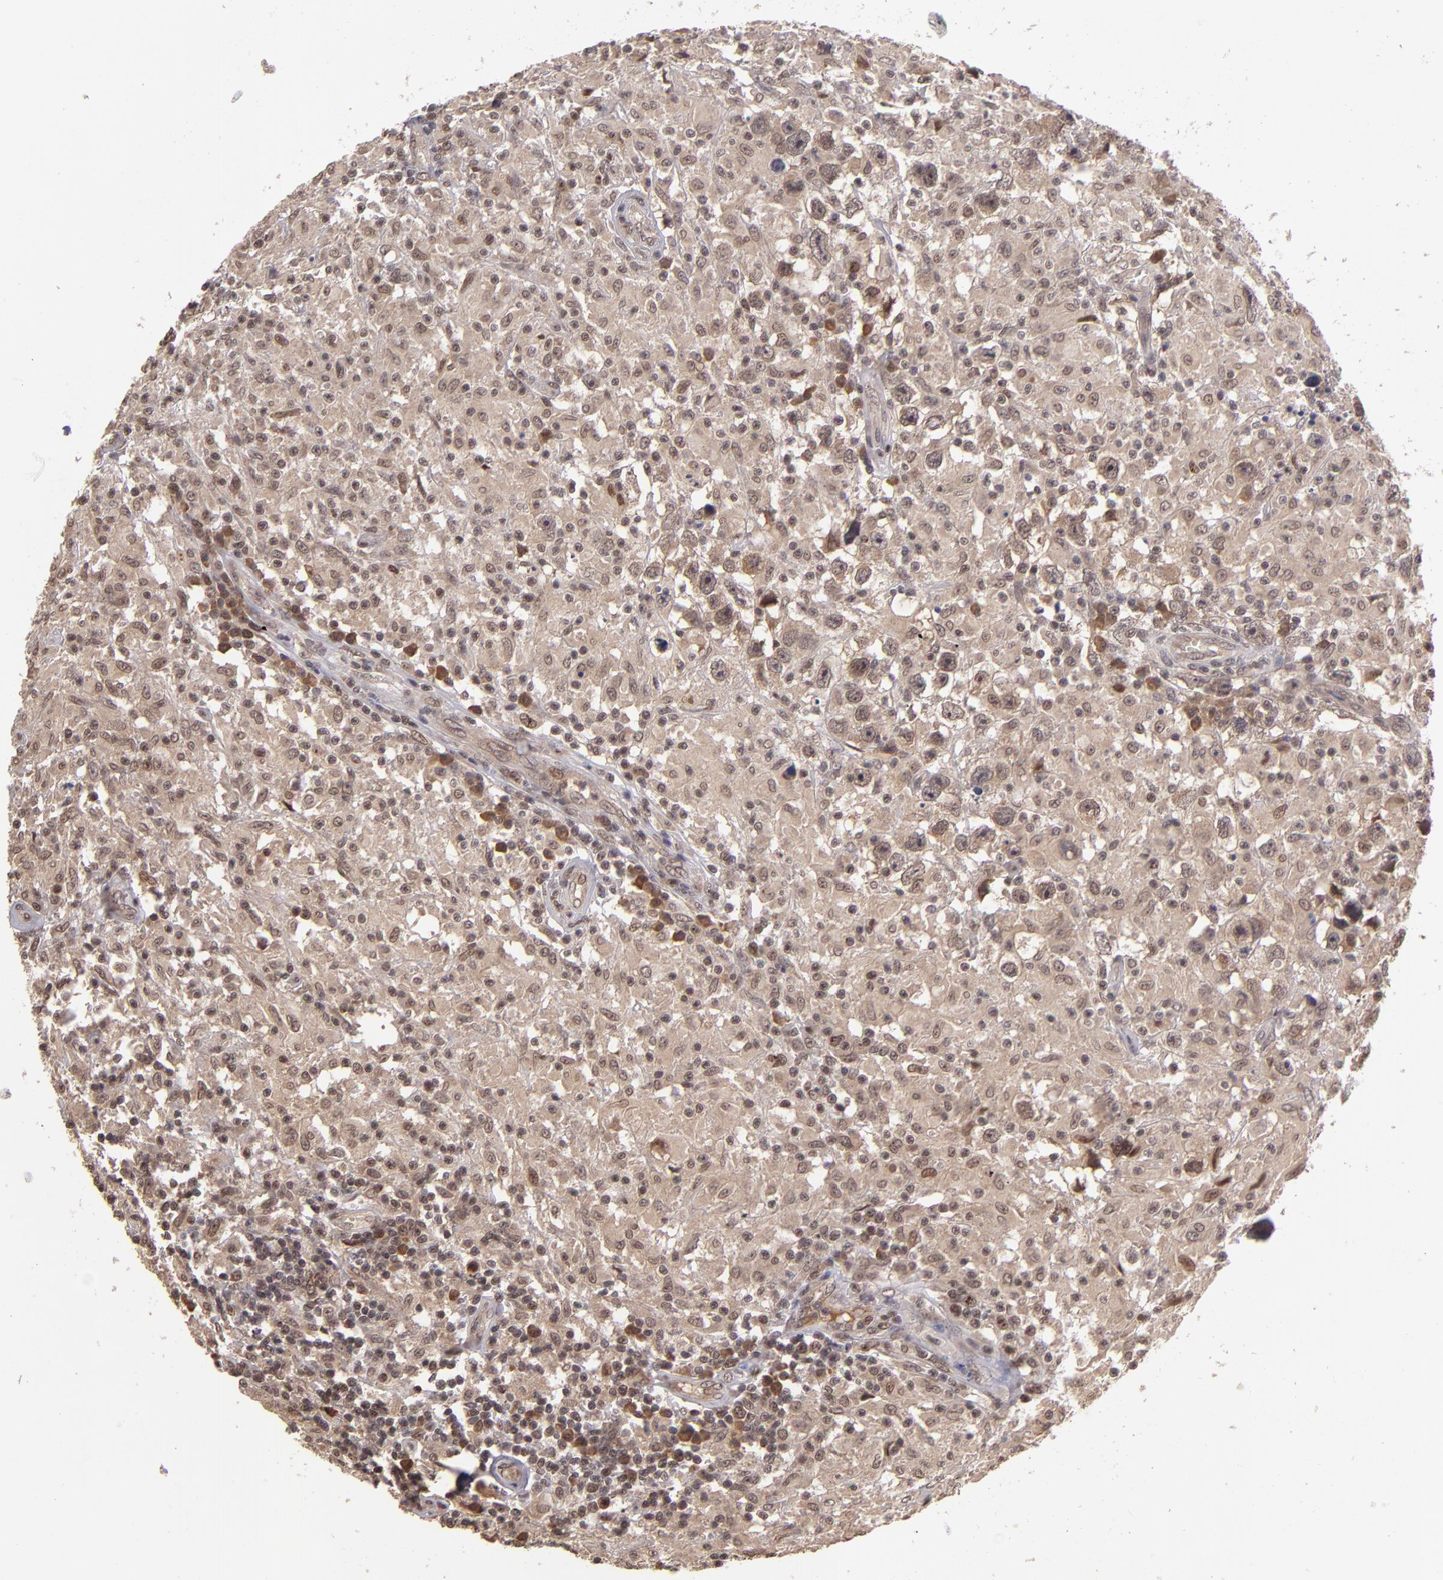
{"staining": {"intensity": "weak", "quantity": ">75%", "location": "cytoplasmic/membranous,nuclear"}, "tissue": "testis cancer", "cell_type": "Tumor cells", "image_type": "cancer", "snomed": [{"axis": "morphology", "description": "Seminoma, NOS"}, {"axis": "topography", "description": "Testis"}], "caption": "An IHC histopathology image of tumor tissue is shown. Protein staining in brown shows weak cytoplasmic/membranous and nuclear positivity in testis cancer (seminoma) within tumor cells.", "gene": "ABHD12B", "patient": {"sex": "male", "age": 34}}